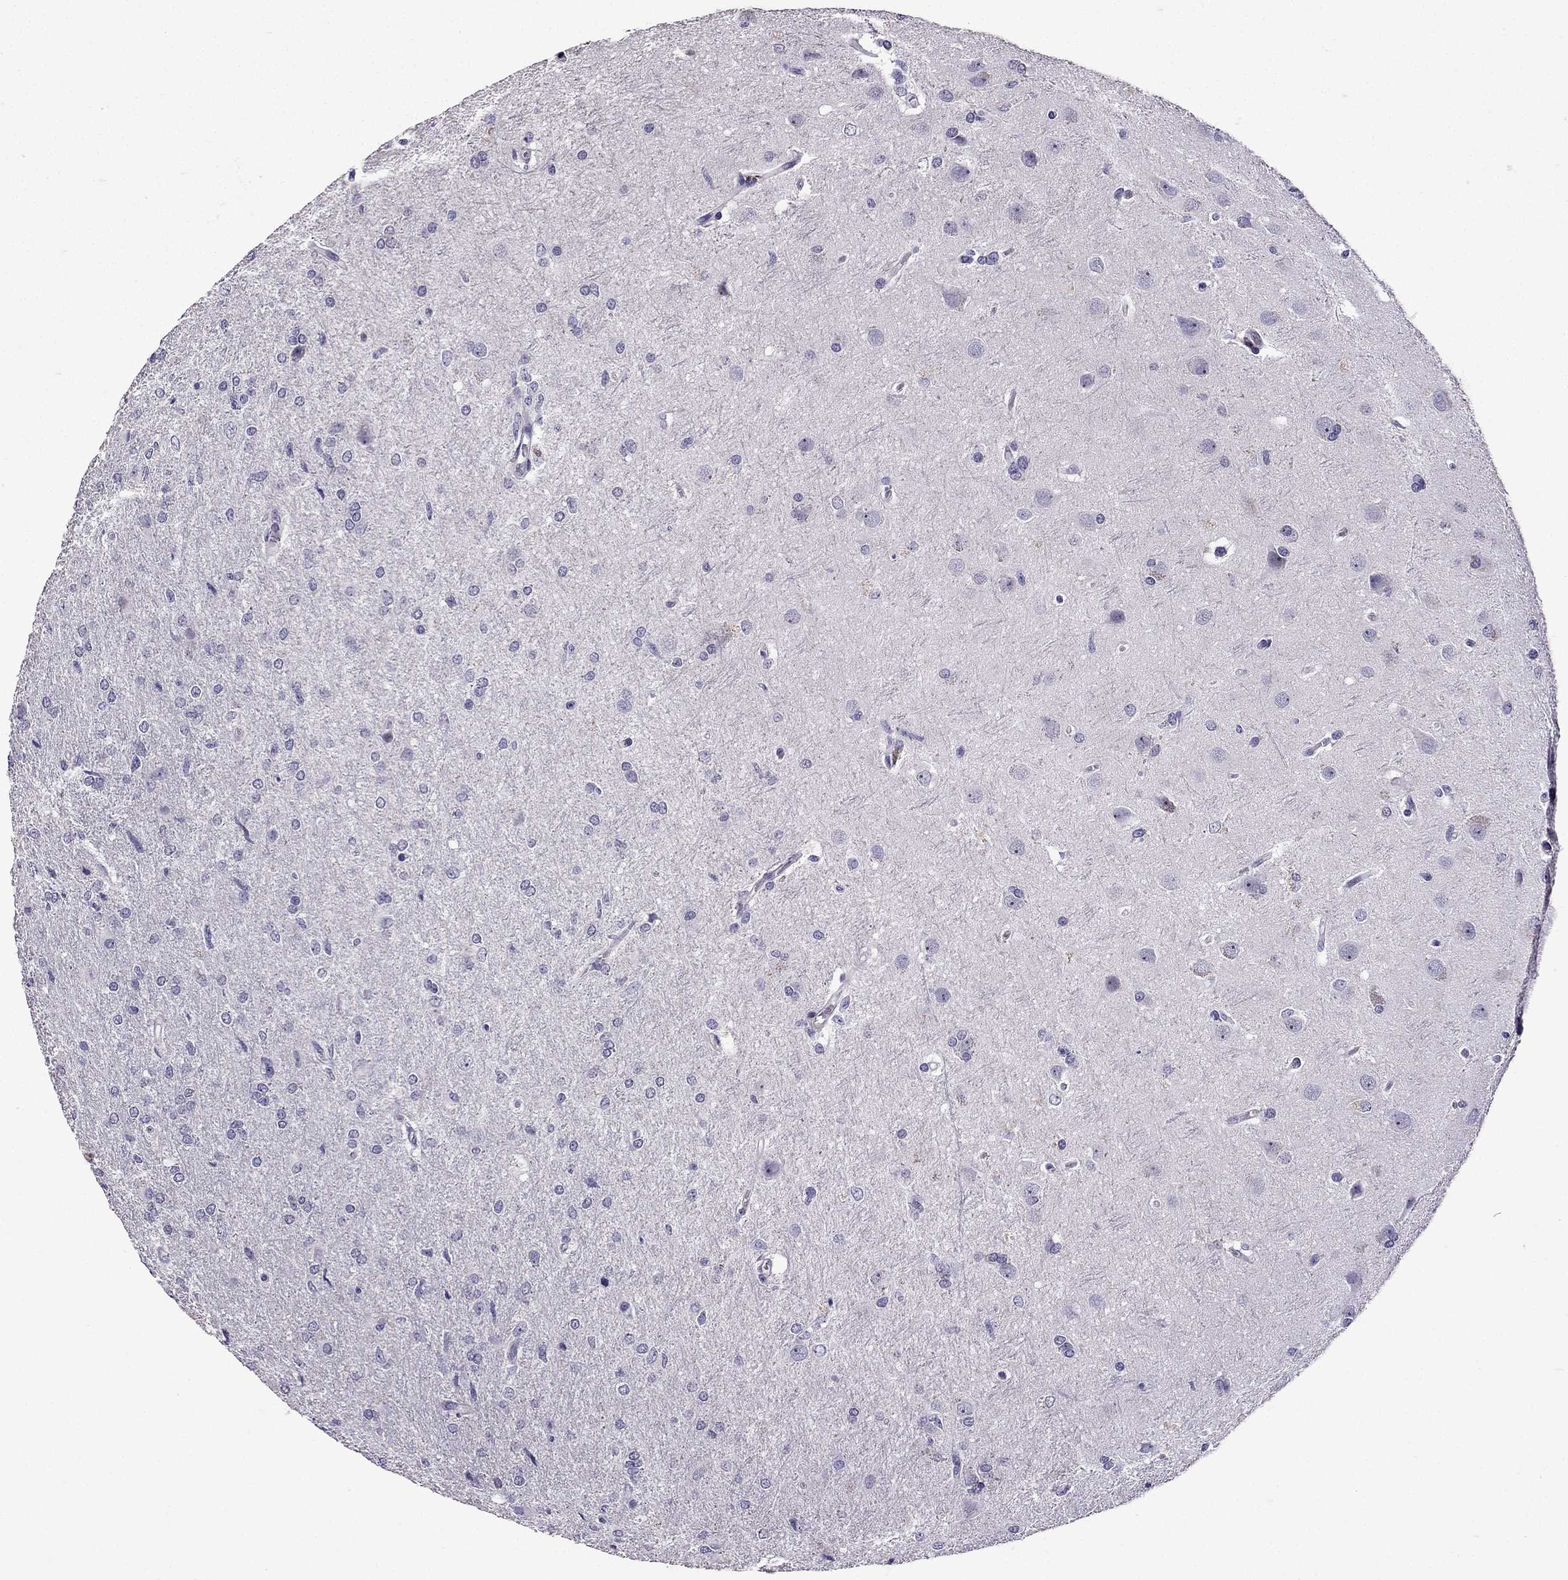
{"staining": {"intensity": "negative", "quantity": "none", "location": "none"}, "tissue": "glioma", "cell_type": "Tumor cells", "image_type": "cancer", "snomed": [{"axis": "morphology", "description": "Glioma, malignant, High grade"}, {"axis": "topography", "description": "Brain"}], "caption": "Immunohistochemistry of human glioma displays no expression in tumor cells.", "gene": "TTN", "patient": {"sex": "male", "age": 68}}